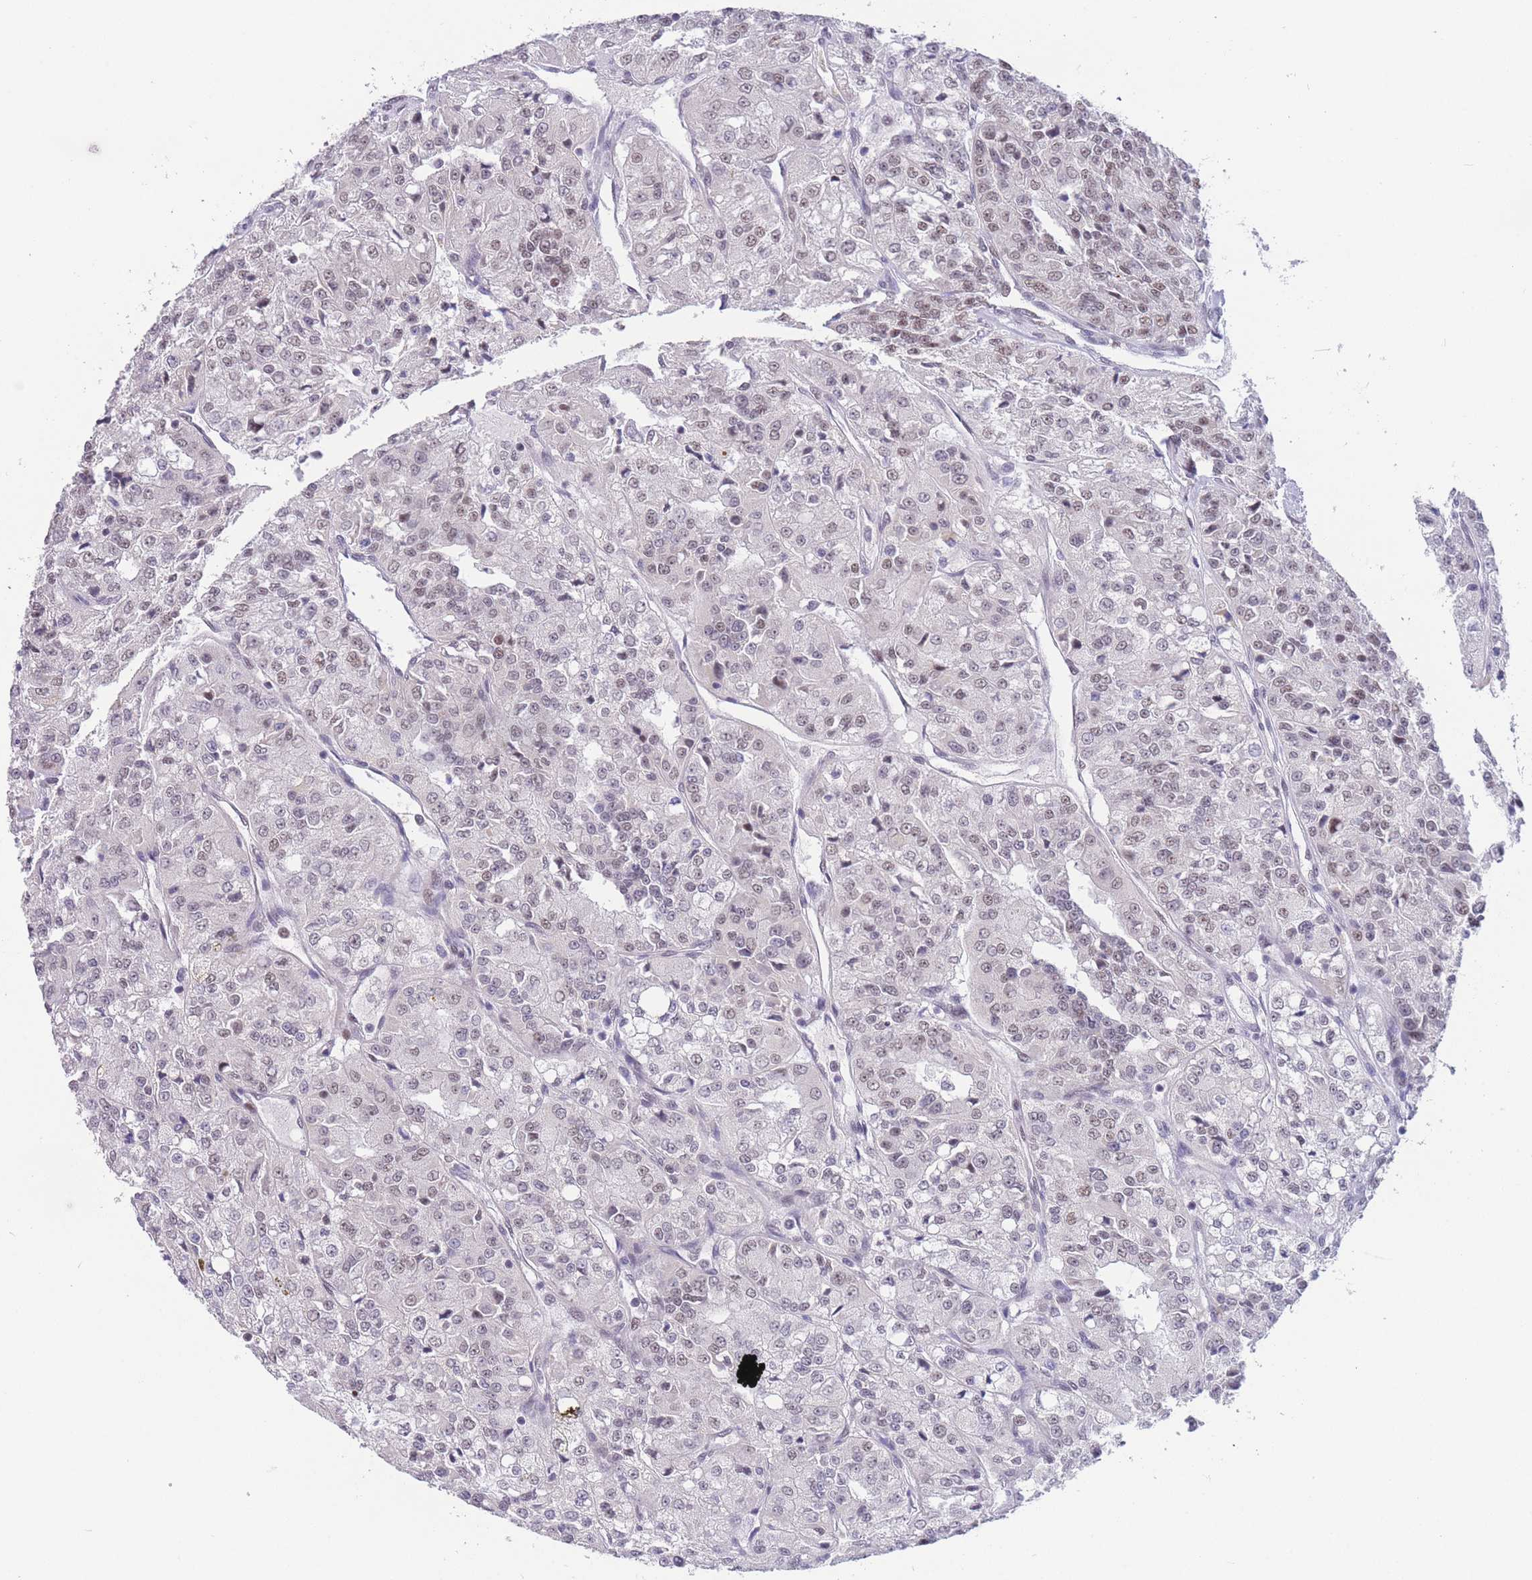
{"staining": {"intensity": "weak", "quantity": ">75%", "location": "nuclear"}, "tissue": "renal cancer", "cell_type": "Tumor cells", "image_type": "cancer", "snomed": [{"axis": "morphology", "description": "Adenocarcinoma, NOS"}, {"axis": "topography", "description": "Kidney"}], "caption": "Protein staining of adenocarcinoma (renal) tissue shows weak nuclear positivity in about >75% of tumor cells. The protein of interest is stained brown, and the nuclei are stained in blue (DAB (3,3'-diaminobenzidine) IHC with brightfield microscopy, high magnification).", "gene": "SMAD9", "patient": {"sex": "female", "age": 63}}